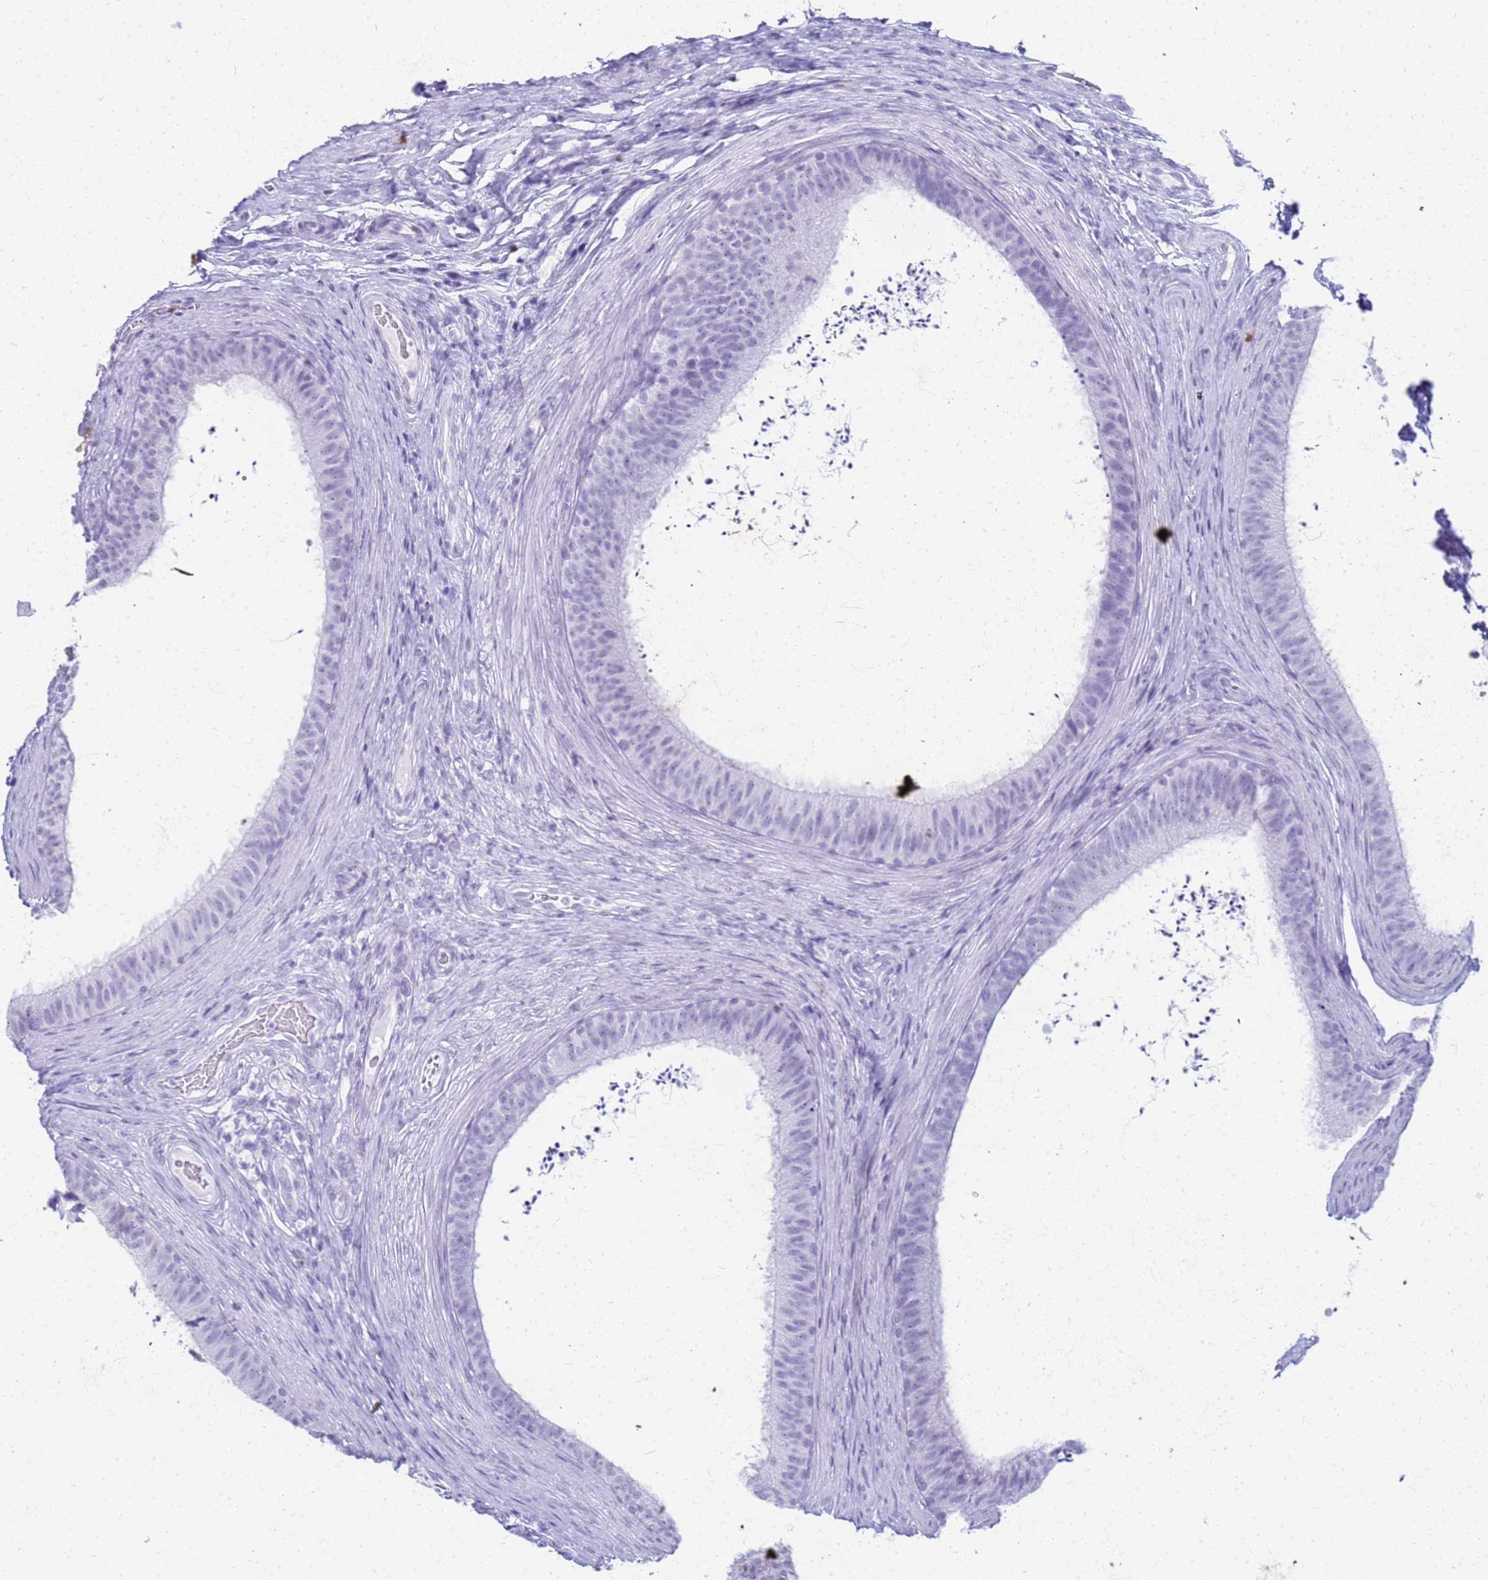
{"staining": {"intensity": "negative", "quantity": "none", "location": "none"}, "tissue": "epididymis", "cell_type": "Glandular cells", "image_type": "normal", "snomed": [{"axis": "morphology", "description": "Normal tissue, NOS"}, {"axis": "topography", "description": "Testis"}, {"axis": "topography", "description": "Epididymis"}], "caption": "Photomicrograph shows no protein positivity in glandular cells of benign epididymis.", "gene": "SLC7A9", "patient": {"sex": "male", "age": 41}}